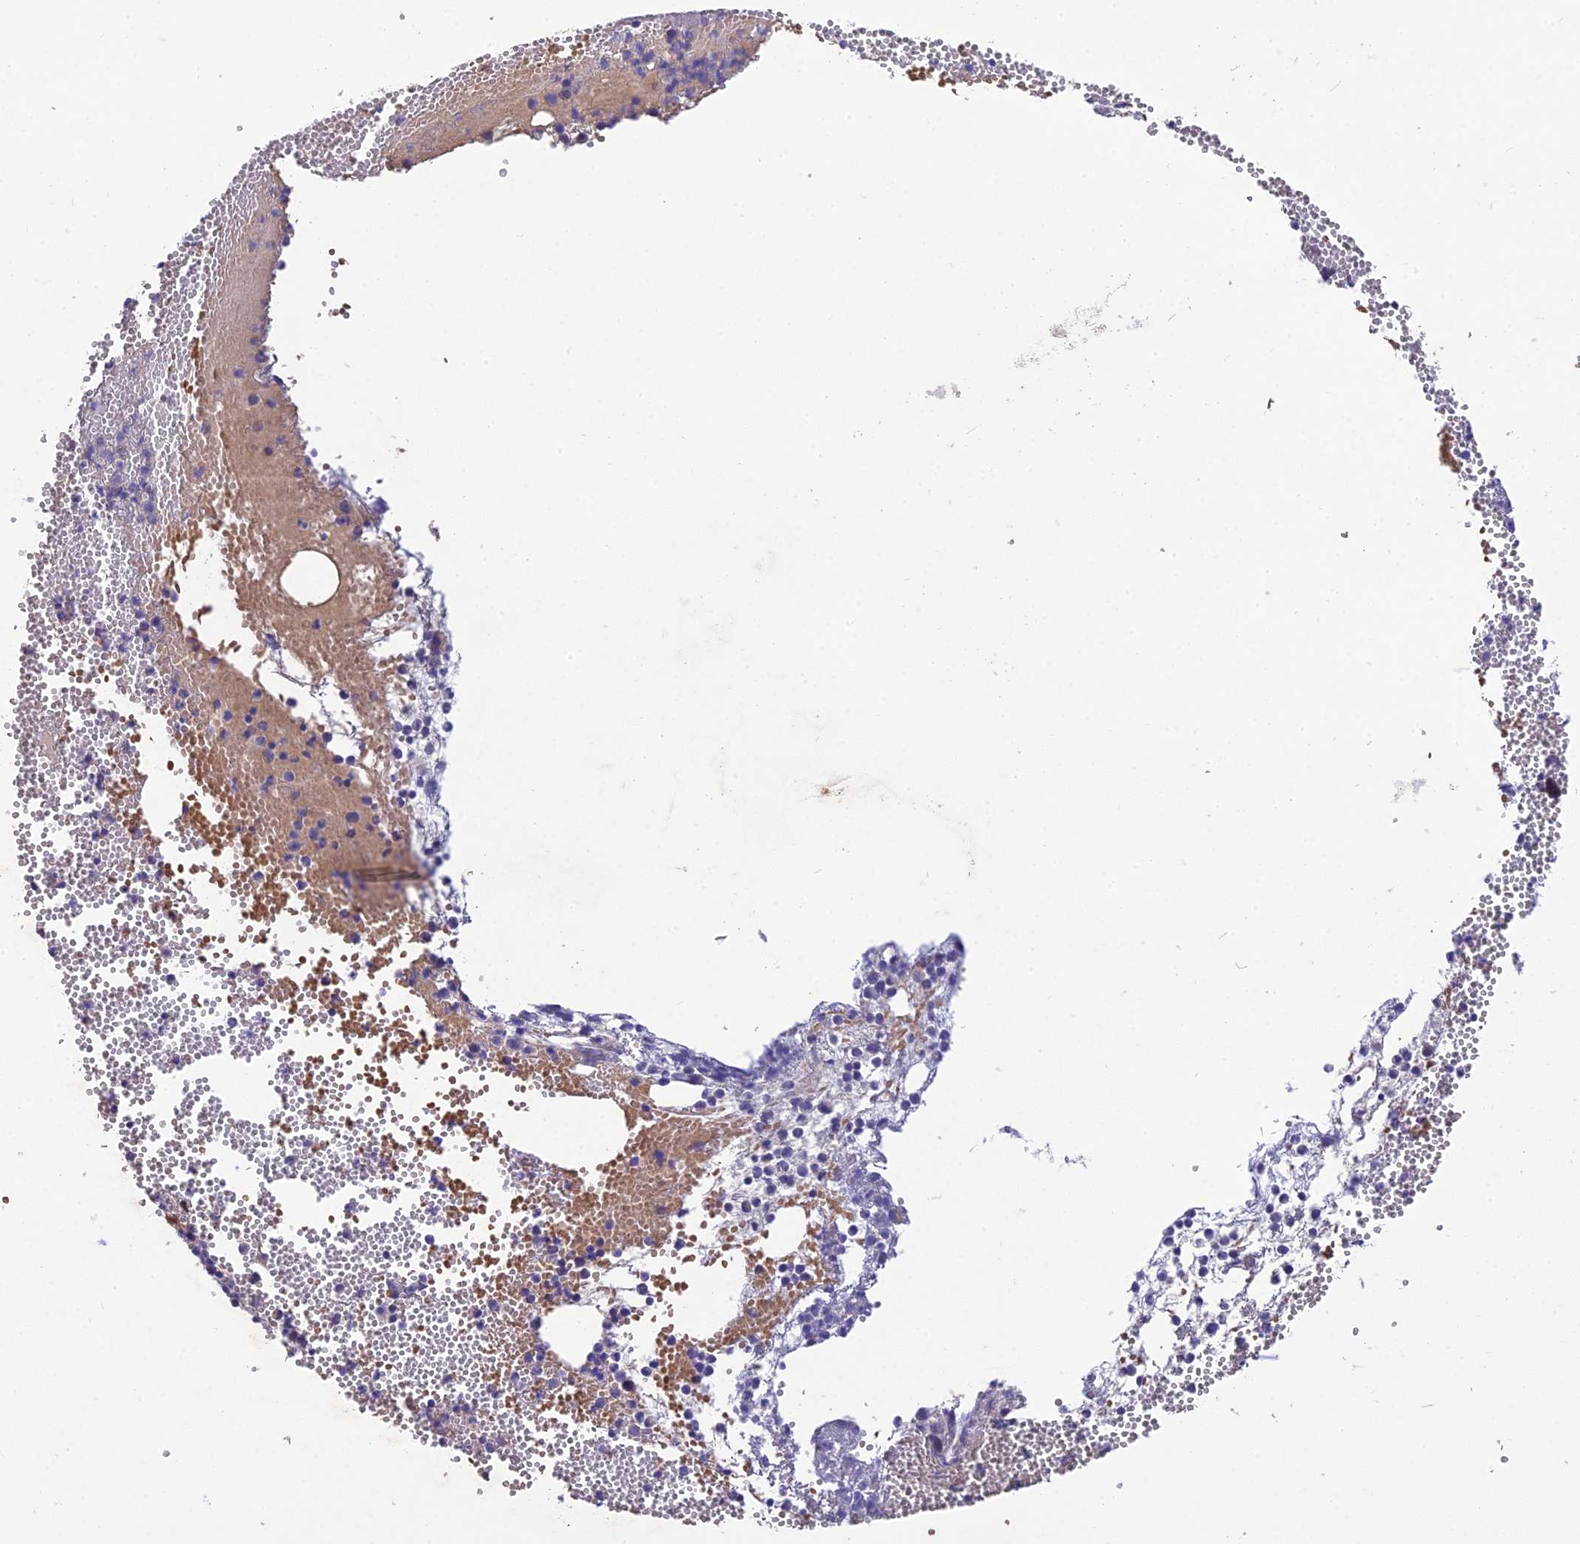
{"staining": {"intensity": "negative", "quantity": "none", "location": "none"}, "tissue": "bone marrow", "cell_type": "Hematopoietic cells", "image_type": "normal", "snomed": [{"axis": "morphology", "description": "Normal tissue, NOS"}, {"axis": "topography", "description": "Bone marrow"}], "caption": "This is an immunohistochemistry histopathology image of unremarkable human bone marrow. There is no expression in hematopoietic cells.", "gene": "MGAT2", "patient": {"sex": "female", "age": 77}}